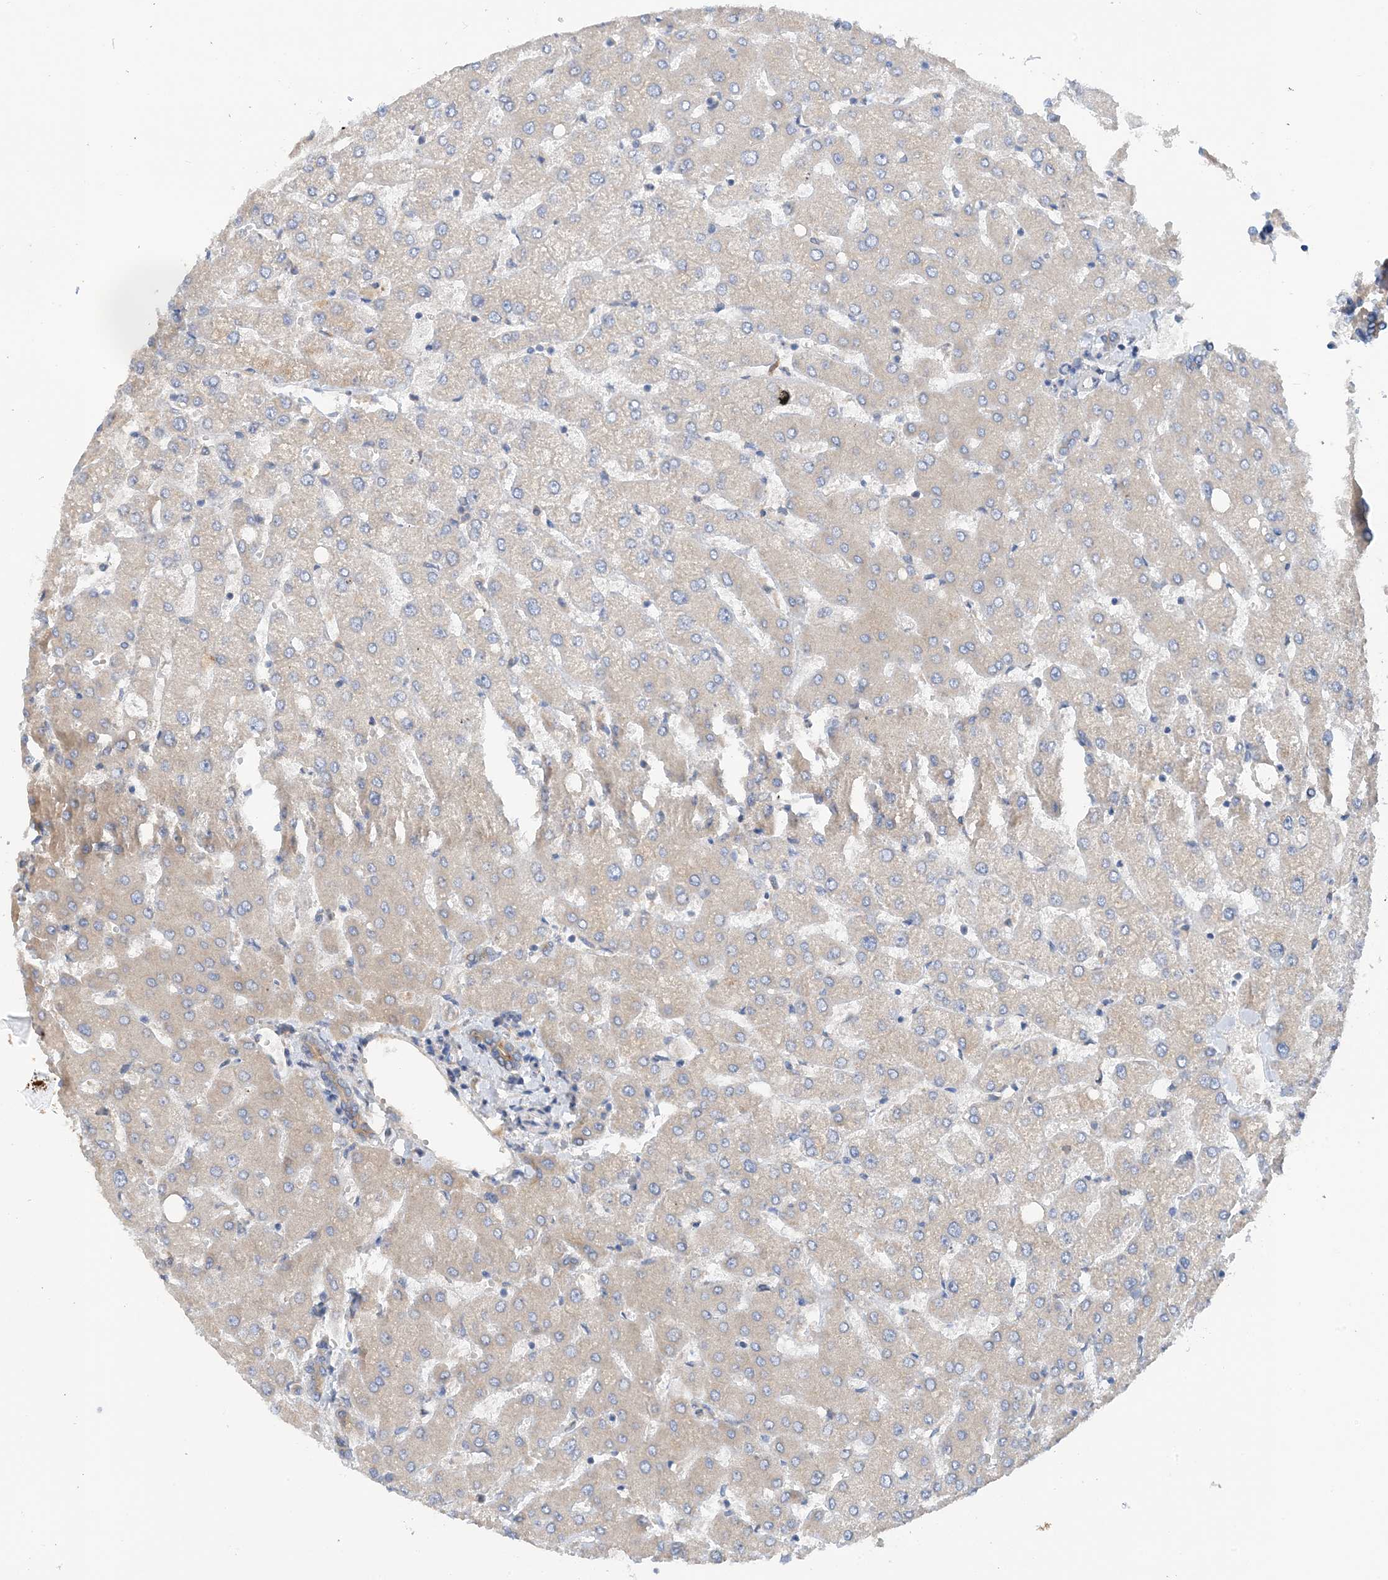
{"staining": {"intensity": "weak", "quantity": "<25%", "location": "cytoplasmic/membranous"}, "tissue": "liver", "cell_type": "Cholangiocytes", "image_type": "normal", "snomed": [{"axis": "morphology", "description": "Normal tissue, NOS"}, {"axis": "topography", "description": "Liver"}], "caption": "Immunohistochemical staining of normal human liver exhibits no significant expression in cholangiocytes. (DAB (3,3'-diaminobenzidine) immunohistochemistry (IHC) visualized using brightfield microscopy, high magnification).", "gene": "SLC5A11", "patient": {"sex": "female", "age": 54}}